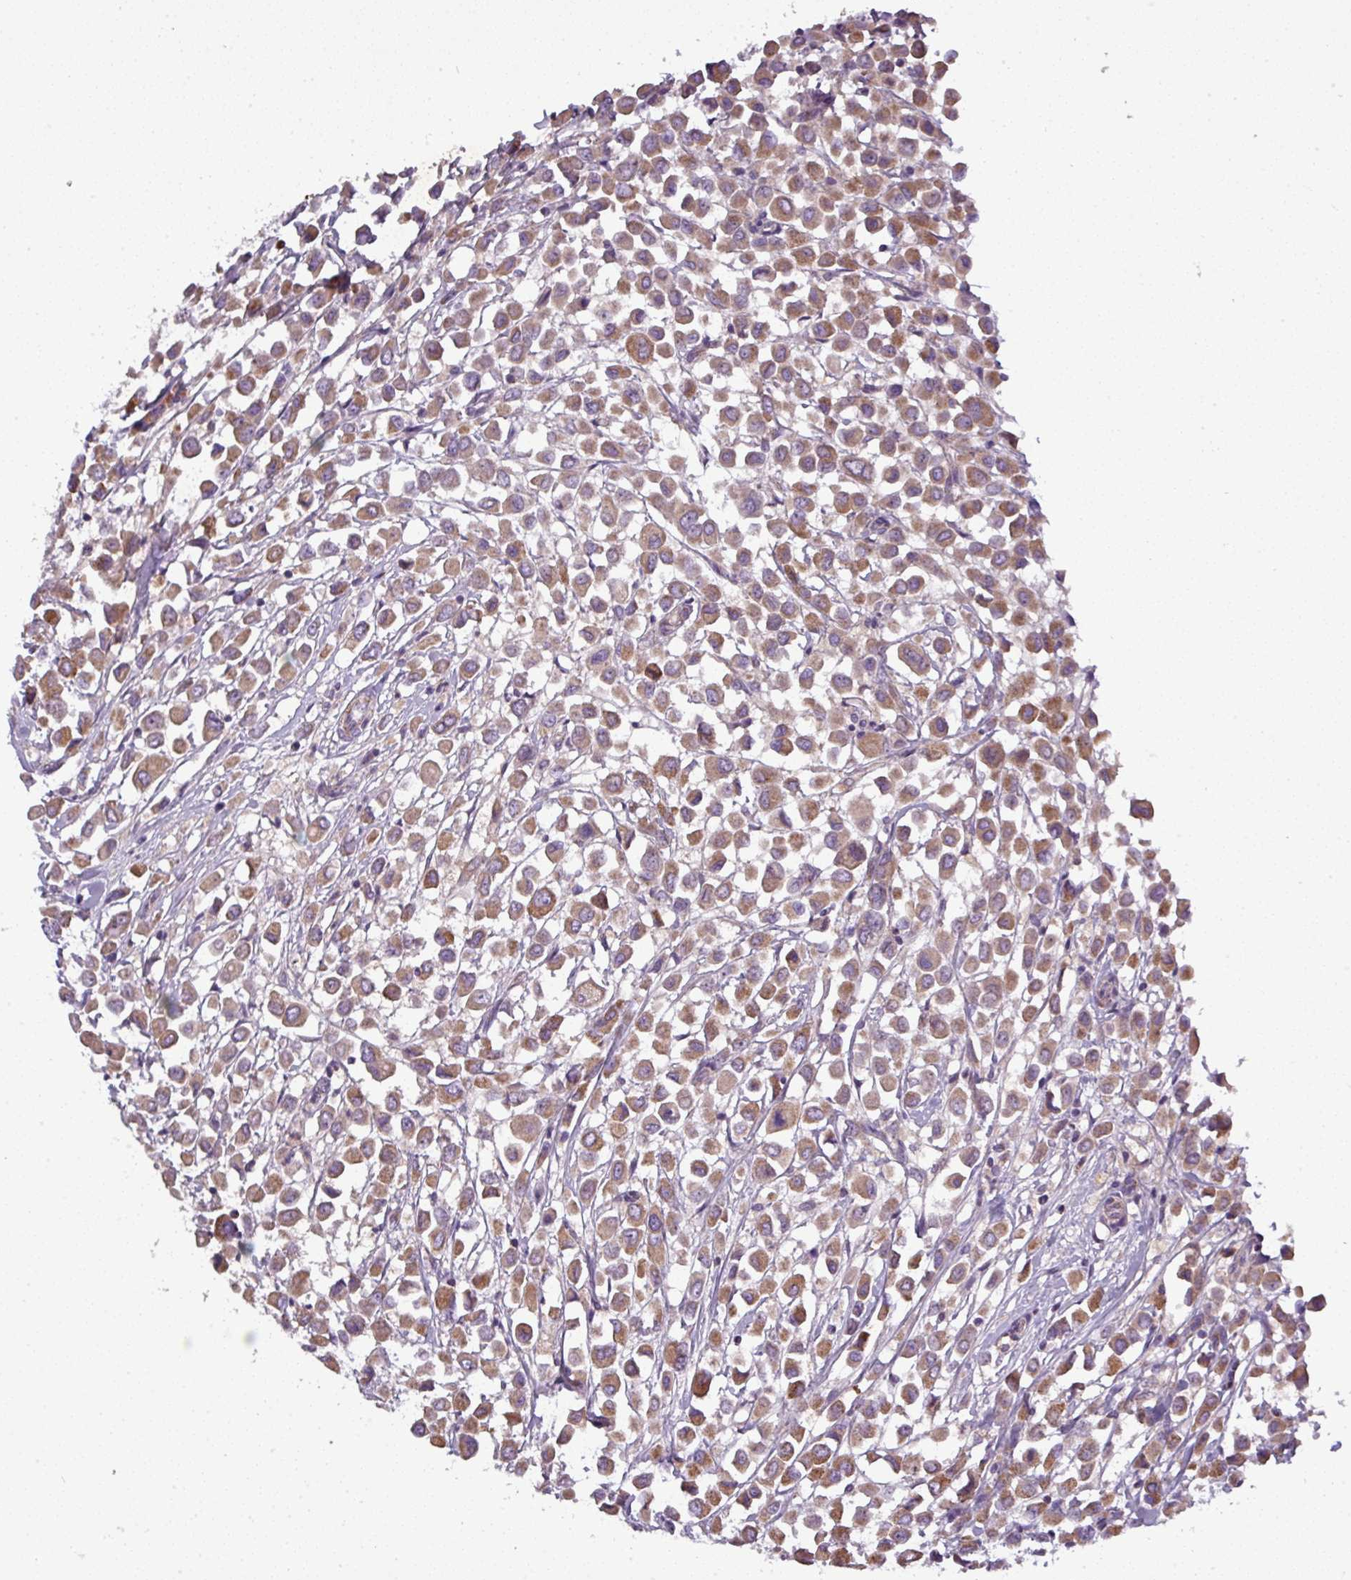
{"staining": {"intensity": "moderate", "quantity": ">75%", "location": "cytoplasmic/membranous"}, "tissue": "breast cancer", "cell_type": "Tumor cells", "image_type": "cancer", "snomed": [{"axis": "morphology", "description": "Duct carcinoma"}, {"axis": "topography", "description": "Breast"}], "caption": "Immunohistochemistry (IHC) micrograph of neoplastic tissue: breast cancer stained using IHC exhibits medium levels of moderate protein expression localized specifically in the cytoplasmic/membranous of tumor cells, appearing as a cytoplasmic/membranous brown color.", "gene": "PNMA6A", "patient": {"sex": "female", "age": 61}}